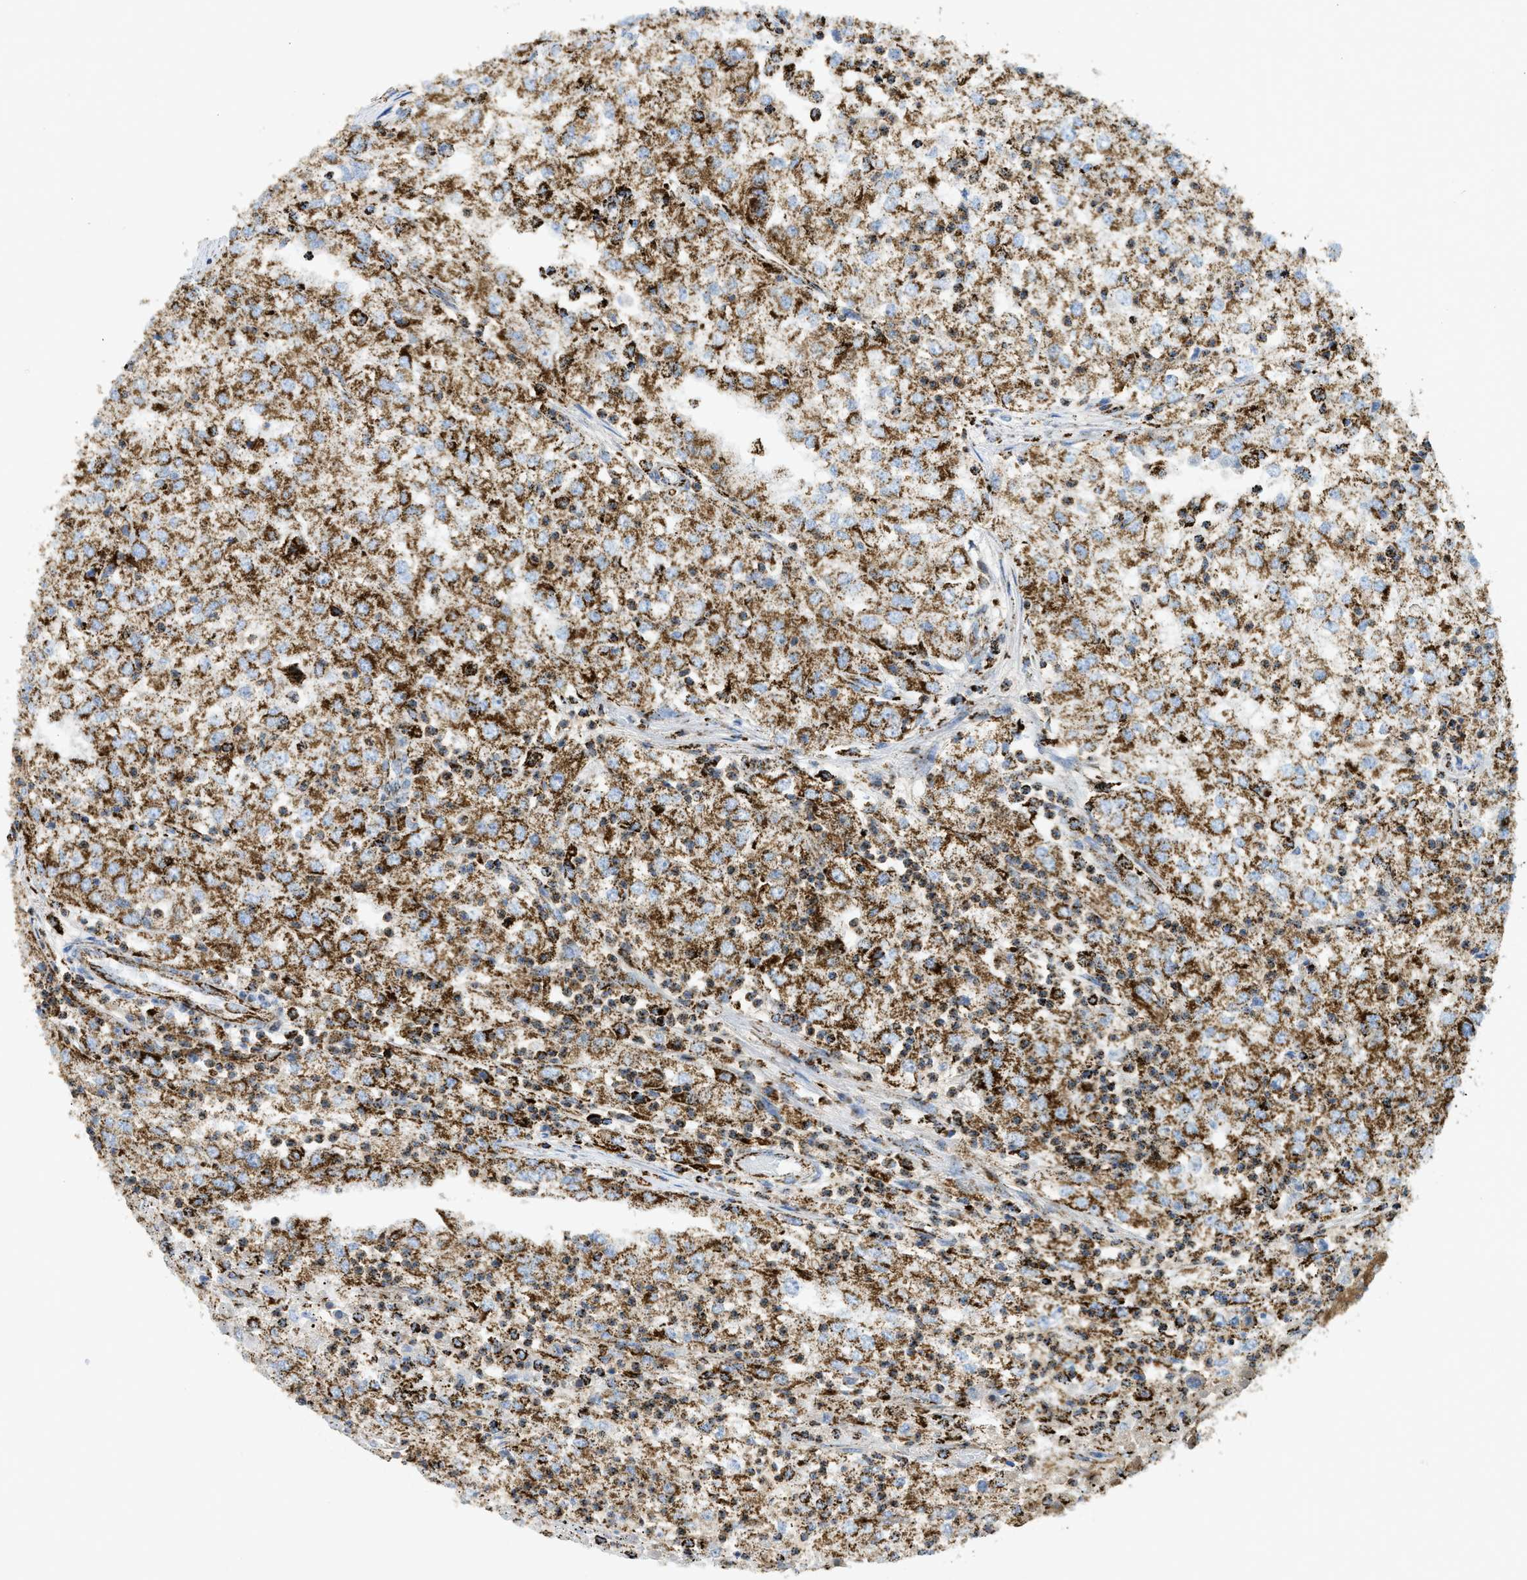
{"staining": {"intensity": "strong", "quantity": ">75%", "location": "cytoplasmic/membranous"}, "tissue": "renal cancer", "cell_type": "Tumor cells", "image_type": "cancer", "snomed": [{"axis": "morphology", "description": "Adenocarcinoma, NOS"}, {"axis": "topography", "description": "Kidney"}], "caption": "Renal cancer stained with DAB immunohistochemistry exhibits high levels of strong cytoplasmic/membranous positivity in about >75% of tumor cells. Immunohistochemistry stains the protein of interest in brown and the nuclei are stained blue.", "gene": "SQOR", "patient": {"sex": "female", "age": 54}}